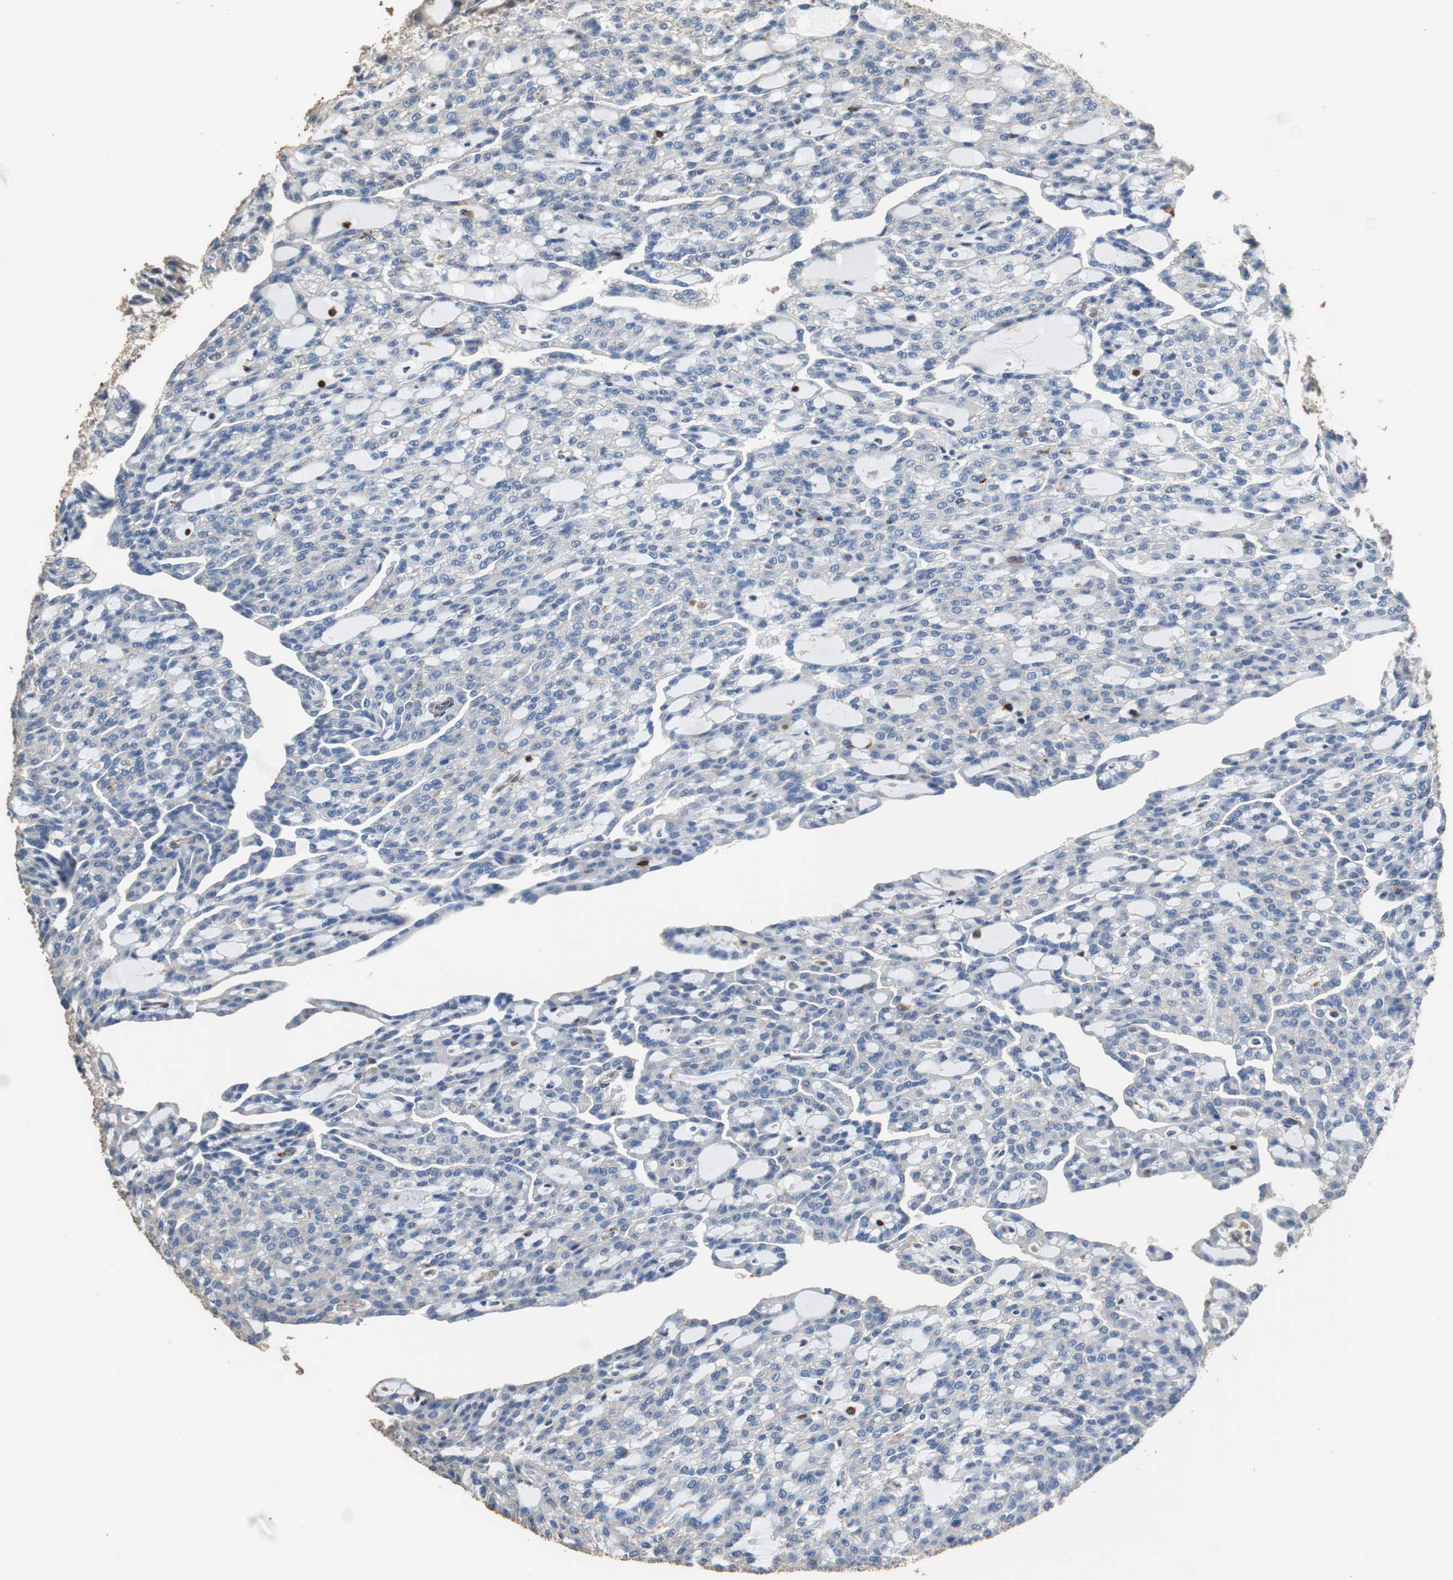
{"staining": {"intensity": "negative", "quantity": "none", "location": "none"}, "tissue": "renal cancer", "cell_type": "Tumor cells", "image_type": "cancer", "snomed": [{"axis": "morphology", "description": "Adenocarcinoma, NOS"}, {"axis": "topography", "description": "Kidney"}], "caption": "This is an immunohistochemistry (IHC) image of renal cancer (adenocarcinoma). There is no expression in tumor cells.", "gene": "PRKRA", "patient": {"sex": "male", "age": 63}}